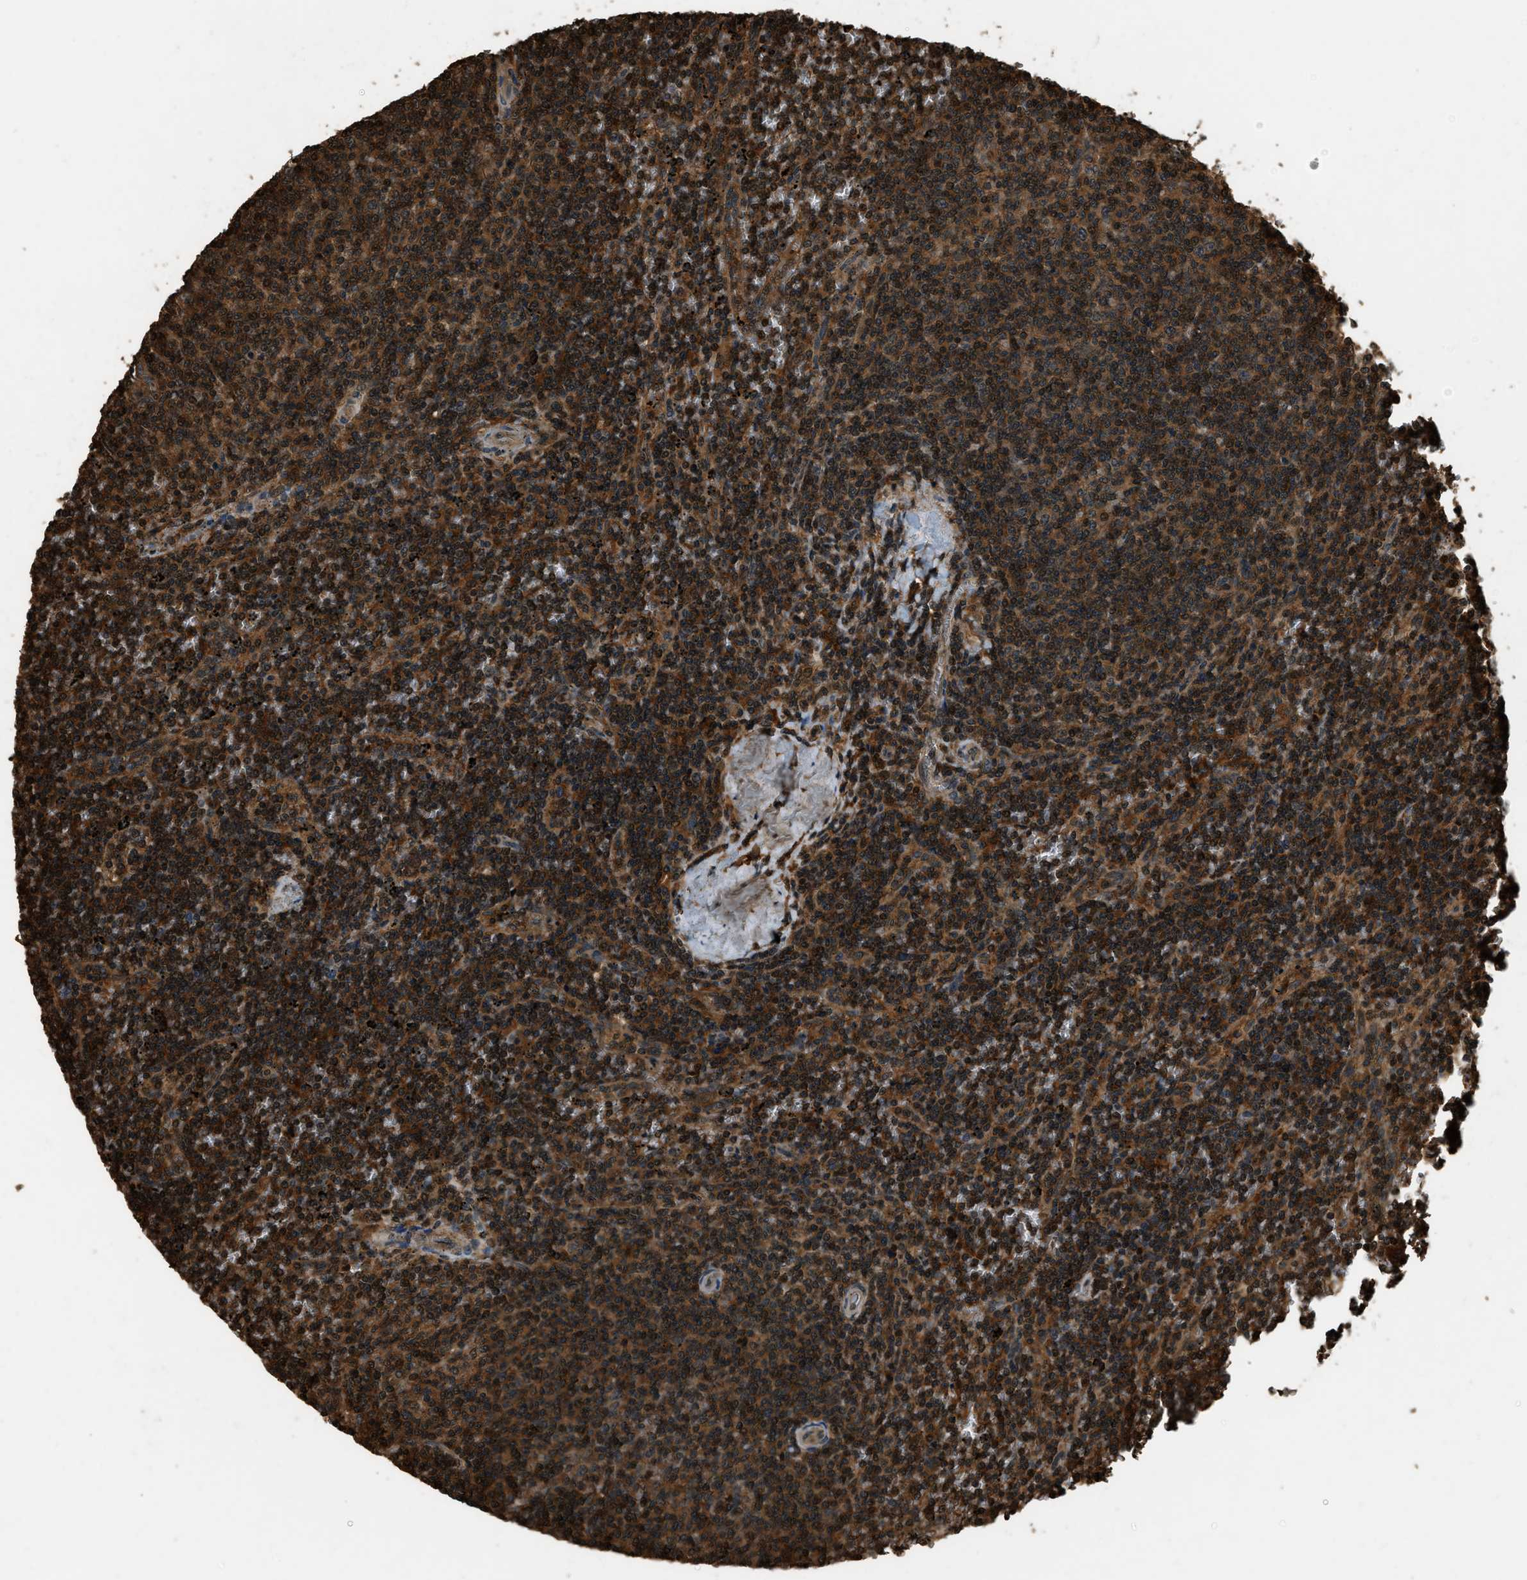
{"staining": {"intensity": "strong", "quantity": ">75%", "location": "cytoplasmic/membranous"}, "tissue": "lymphoma", "cell_type": "Tumor cells", "image_type": "cancer", "snomed": [{"axis": "morphology", "description": "Malignant lymphoma, non-Hodgkin's type, Low grade"}, {"axis": "topography", "description": "Spleen"}], "caption": "Protein positivity by immunohistochemistry (IHC) reveals strong cytoplasmic/membranous expression in about >75% of tumor cells in malignant lymphoma, non-Hodgkin's type (low-grade).", "gene": "RAP2A", "patient": {"sex": "female", "age": 50}}